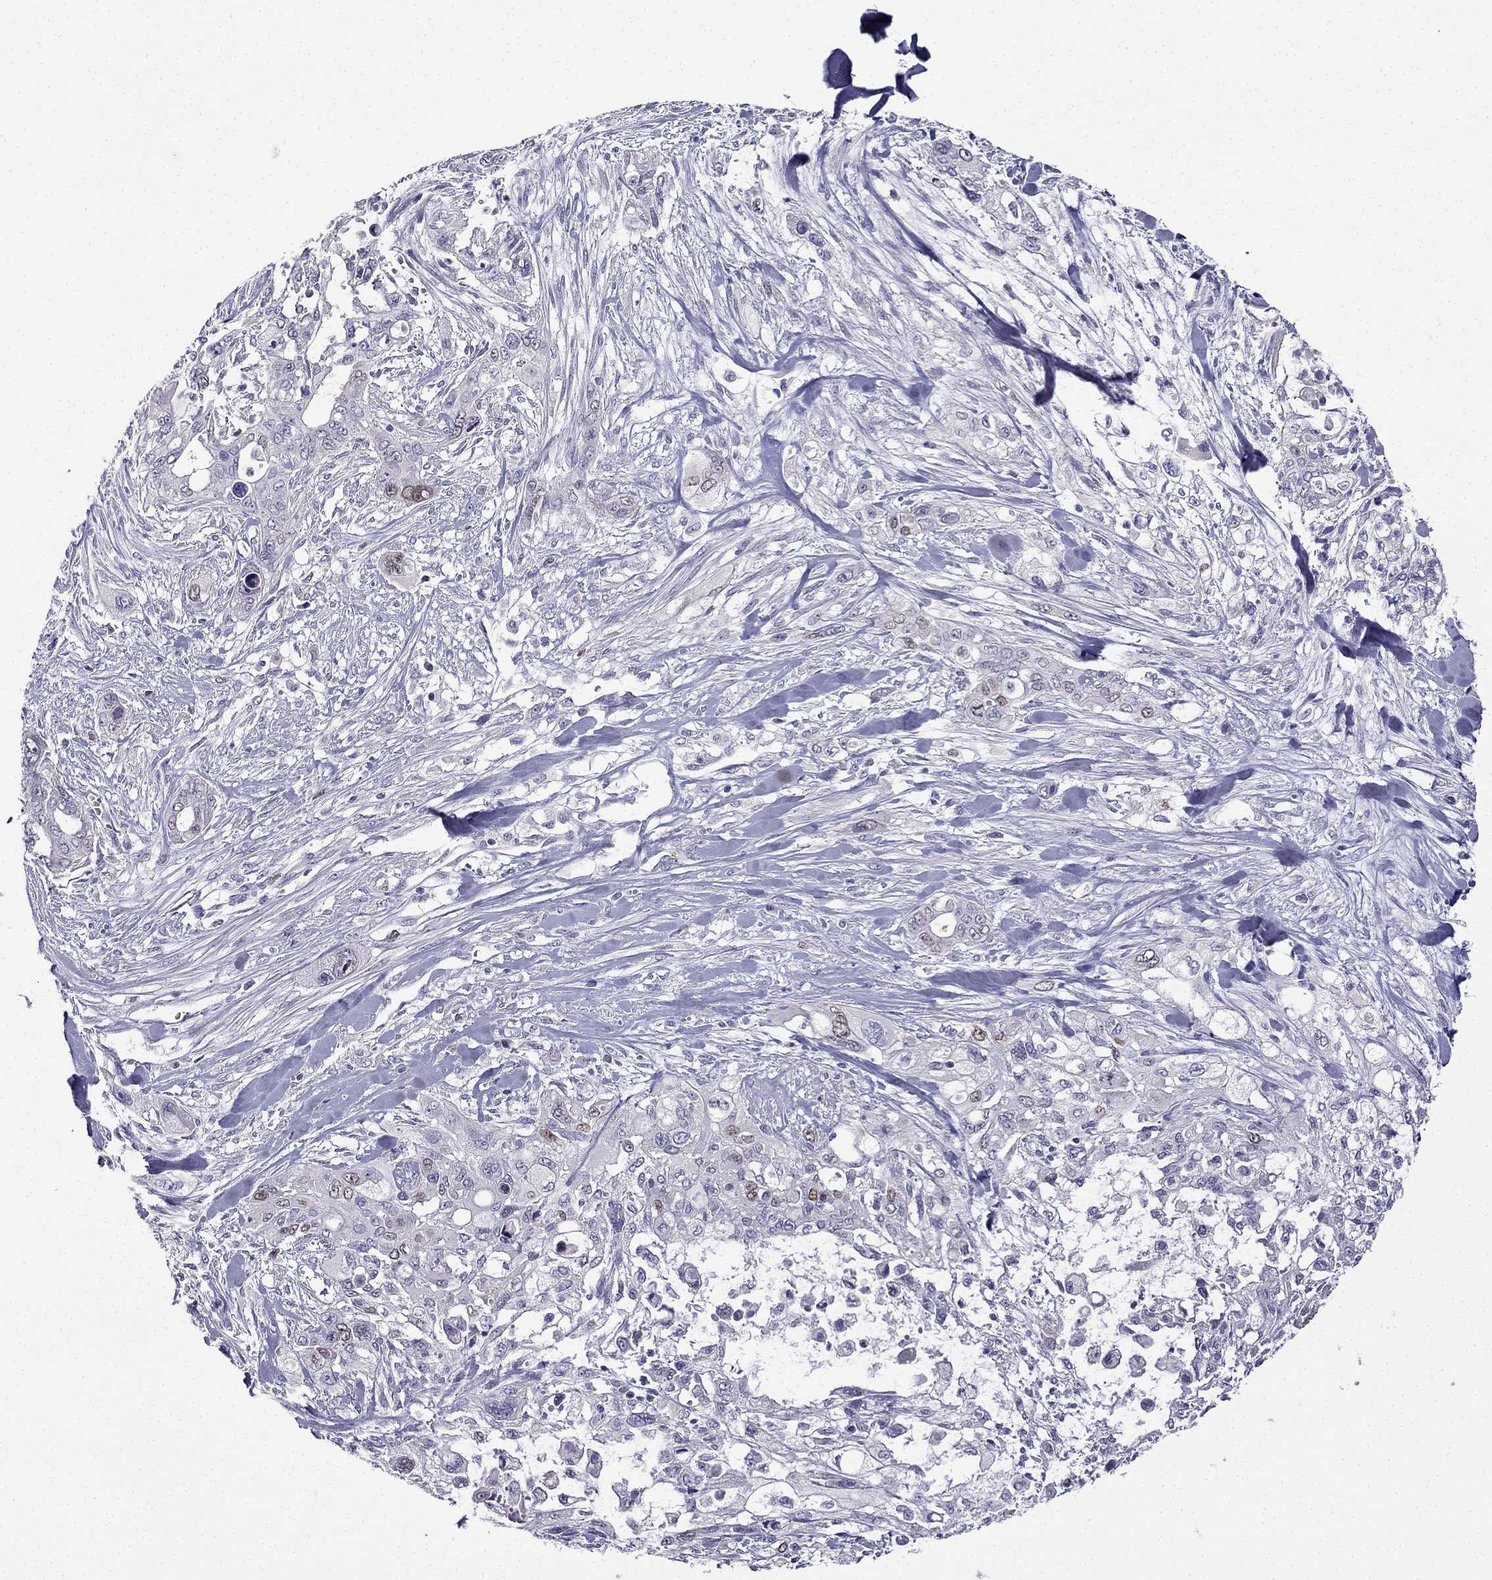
{"staining": {"intensity": "weak", "quantity": "<25%", "location": "nuclear"}, "tissue": "pancreatic cancer", "cell_type": "Tumor cells", "image_type": "cancer", "snomed": [{"axis": "morphology", "description": "Adenocarcinoma, NOS"}, {"axis": "topography", "description": "Pancreas"}], "caption": "Immunohistochemistry histopathology image of neoplastic tissue: adenocarcinoma (pancreatic) stained with DAB (3,3'-diaminobenzidine) exhibits no significant protein staining in tumor cells.", "gene": "UHRF1", "patient": {"sex": "male", "age": 47}}